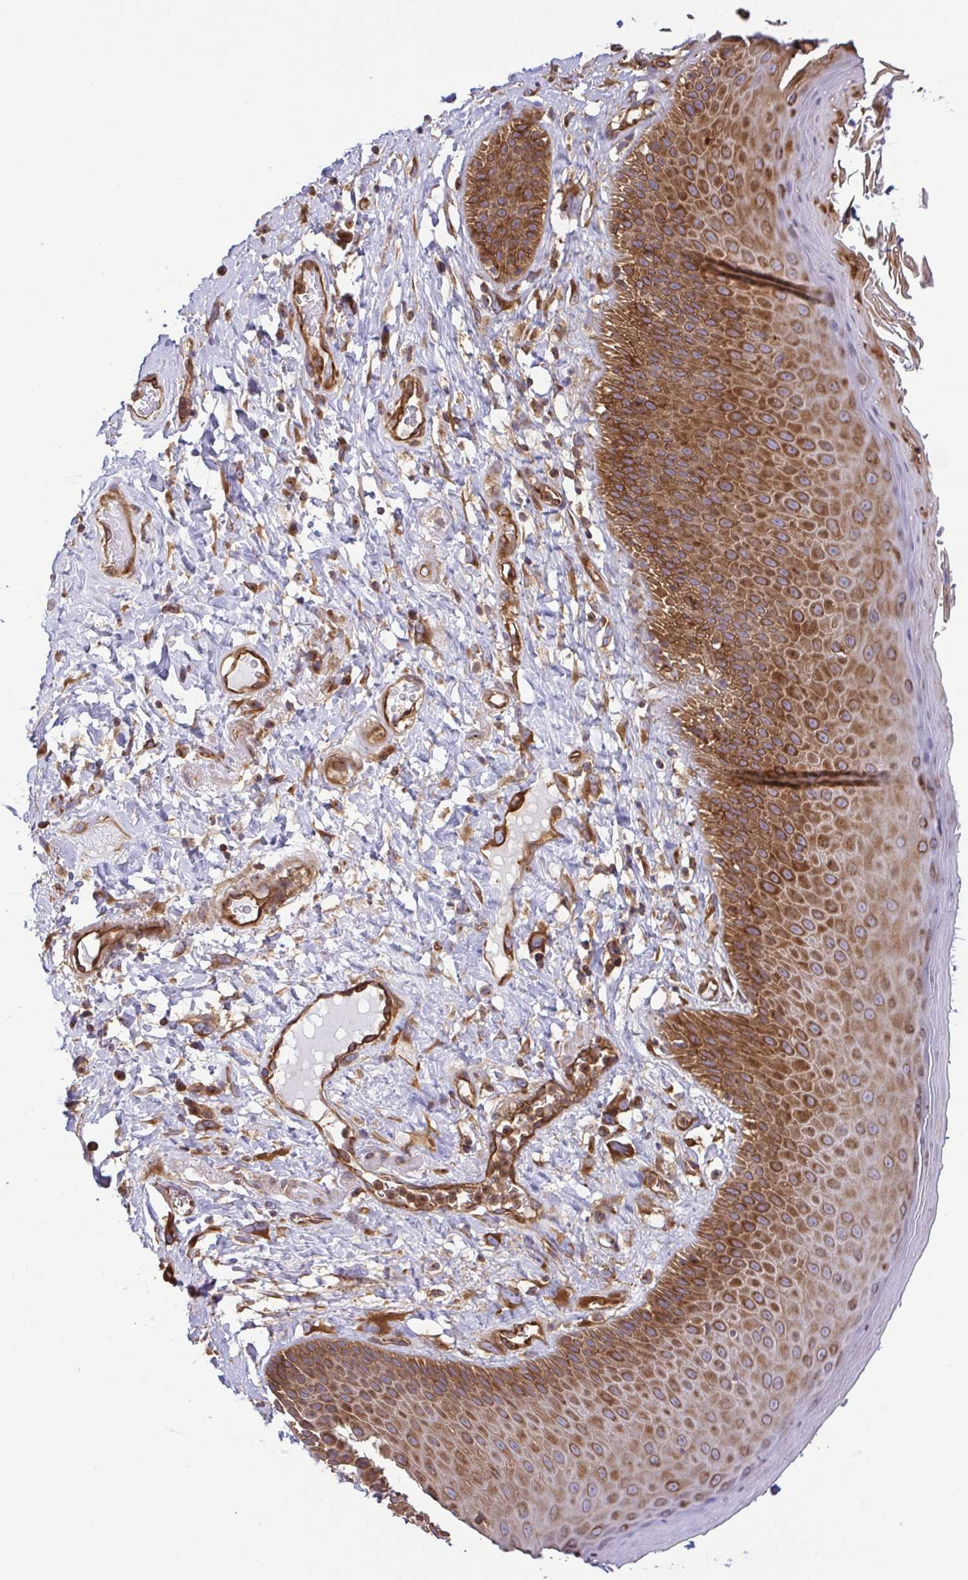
{"staining": {"intensity": "strong", "quantity": ">75%", "location": "cytoplasmic/membranous"}, "tissue": "skin", "cell_type": "Epidermal cells", "image_type": "normal", "snomed": [{"axis": "morphology", "description": "Normal tissue, NOS"}, {"axis": "topography", "description": "Anal"}], "caption": "Strong cytoplasmic/membranous staining for a protein is present in about >75% of epidermal cells of benign skin using IHC.", "gene": "KIF5B", "patient": {"sex": "male", "age": 78}}